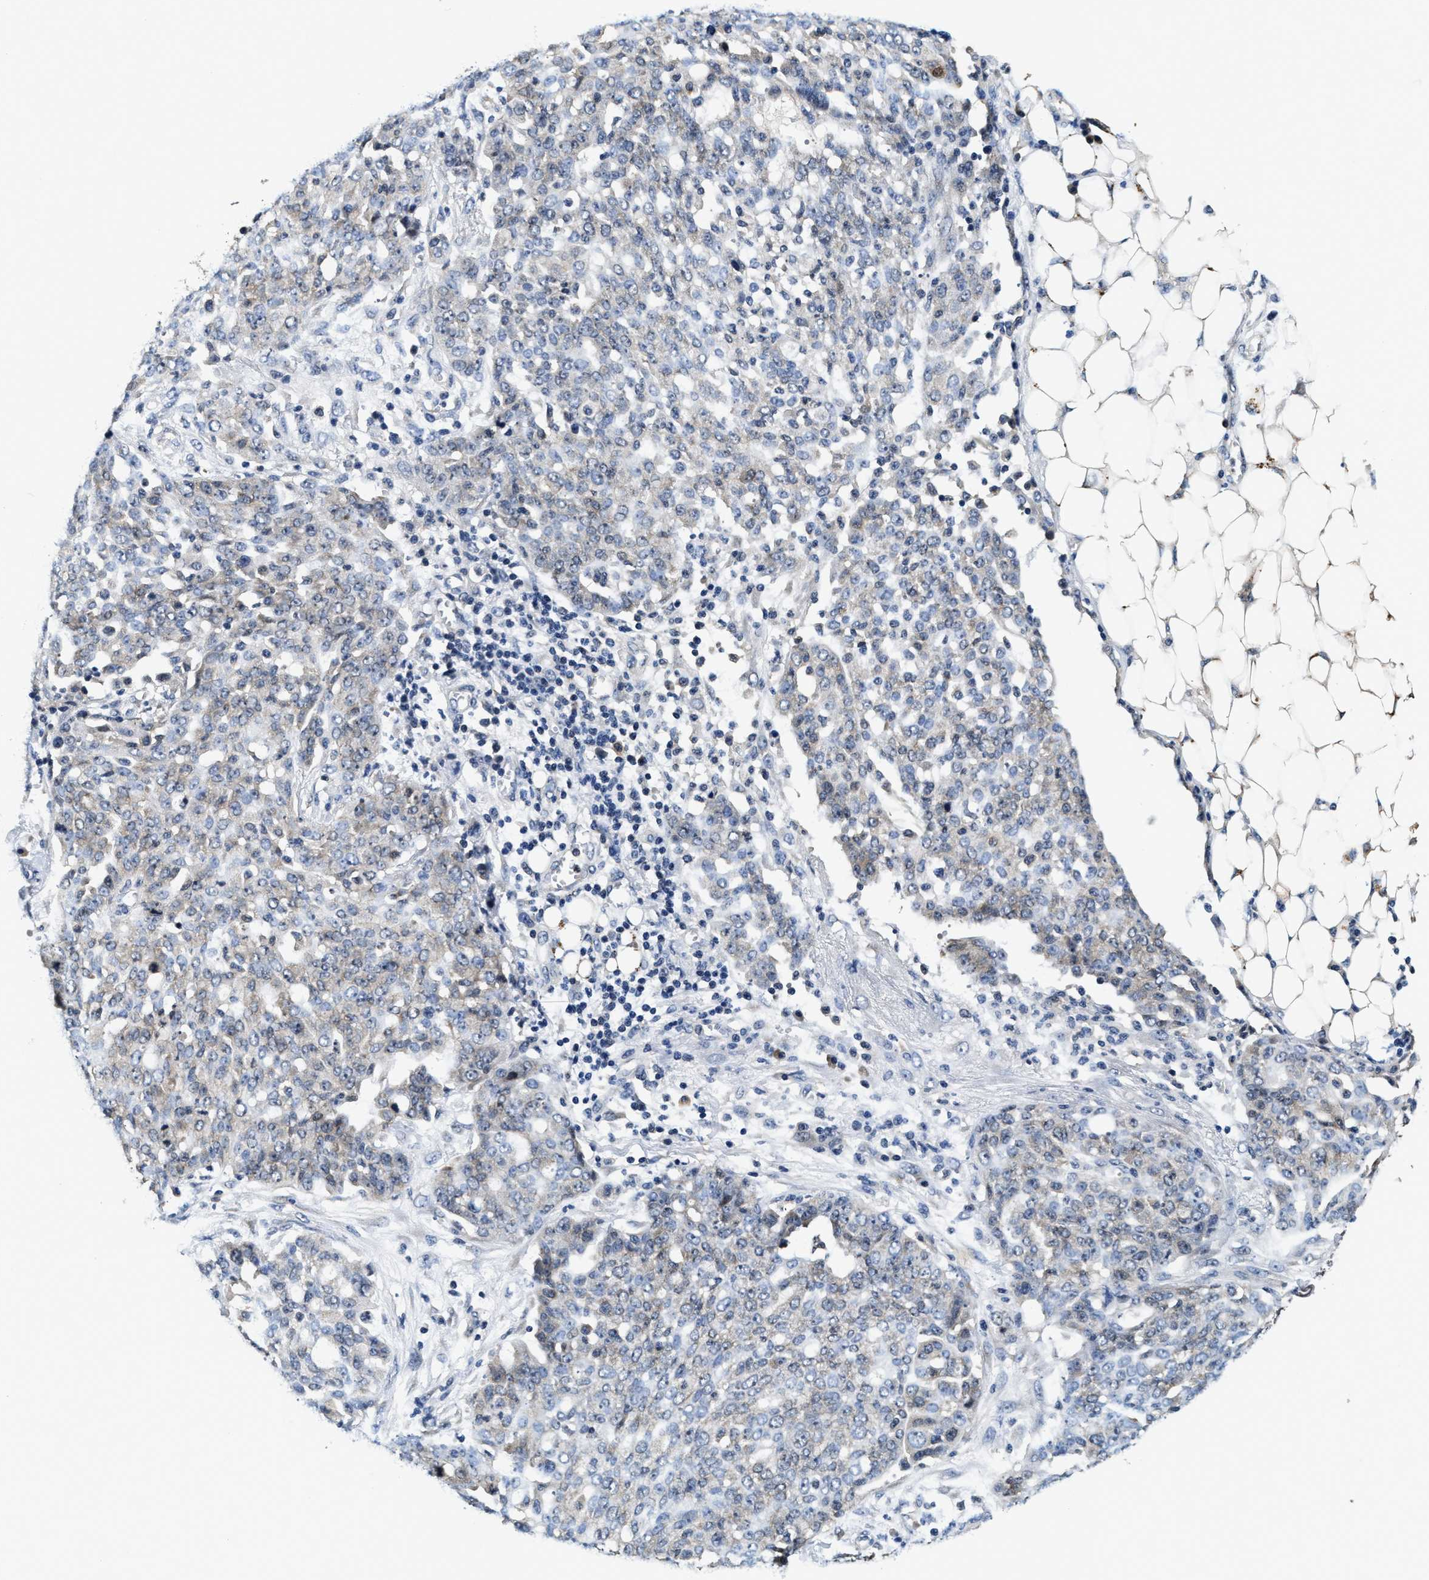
{"staining": {"intensity": "weak", "quantity": "<25%", "location": "cytoplasmic/membranous"}, "tissue": "ovarian cancer", "cell_type": "Tumor cells", "image_type": "cancer", "snomed": [{"axis": "morphology", "description": "Cystadenocarcinoma, serous, NOS"}, {"axis": "topography", "description": "Soft tissue"}, {"axis": "topography", "description": "Ovary"}], "caption": "DAB (3,3'-diaminobenzidine) immunohistochemical staining of human serous cystadenocarcinoma (ovarian) exhibits no significant expression in tumor cells.", "gene": "PHPT1", "patient": {"sex": "female", "age": 57}}